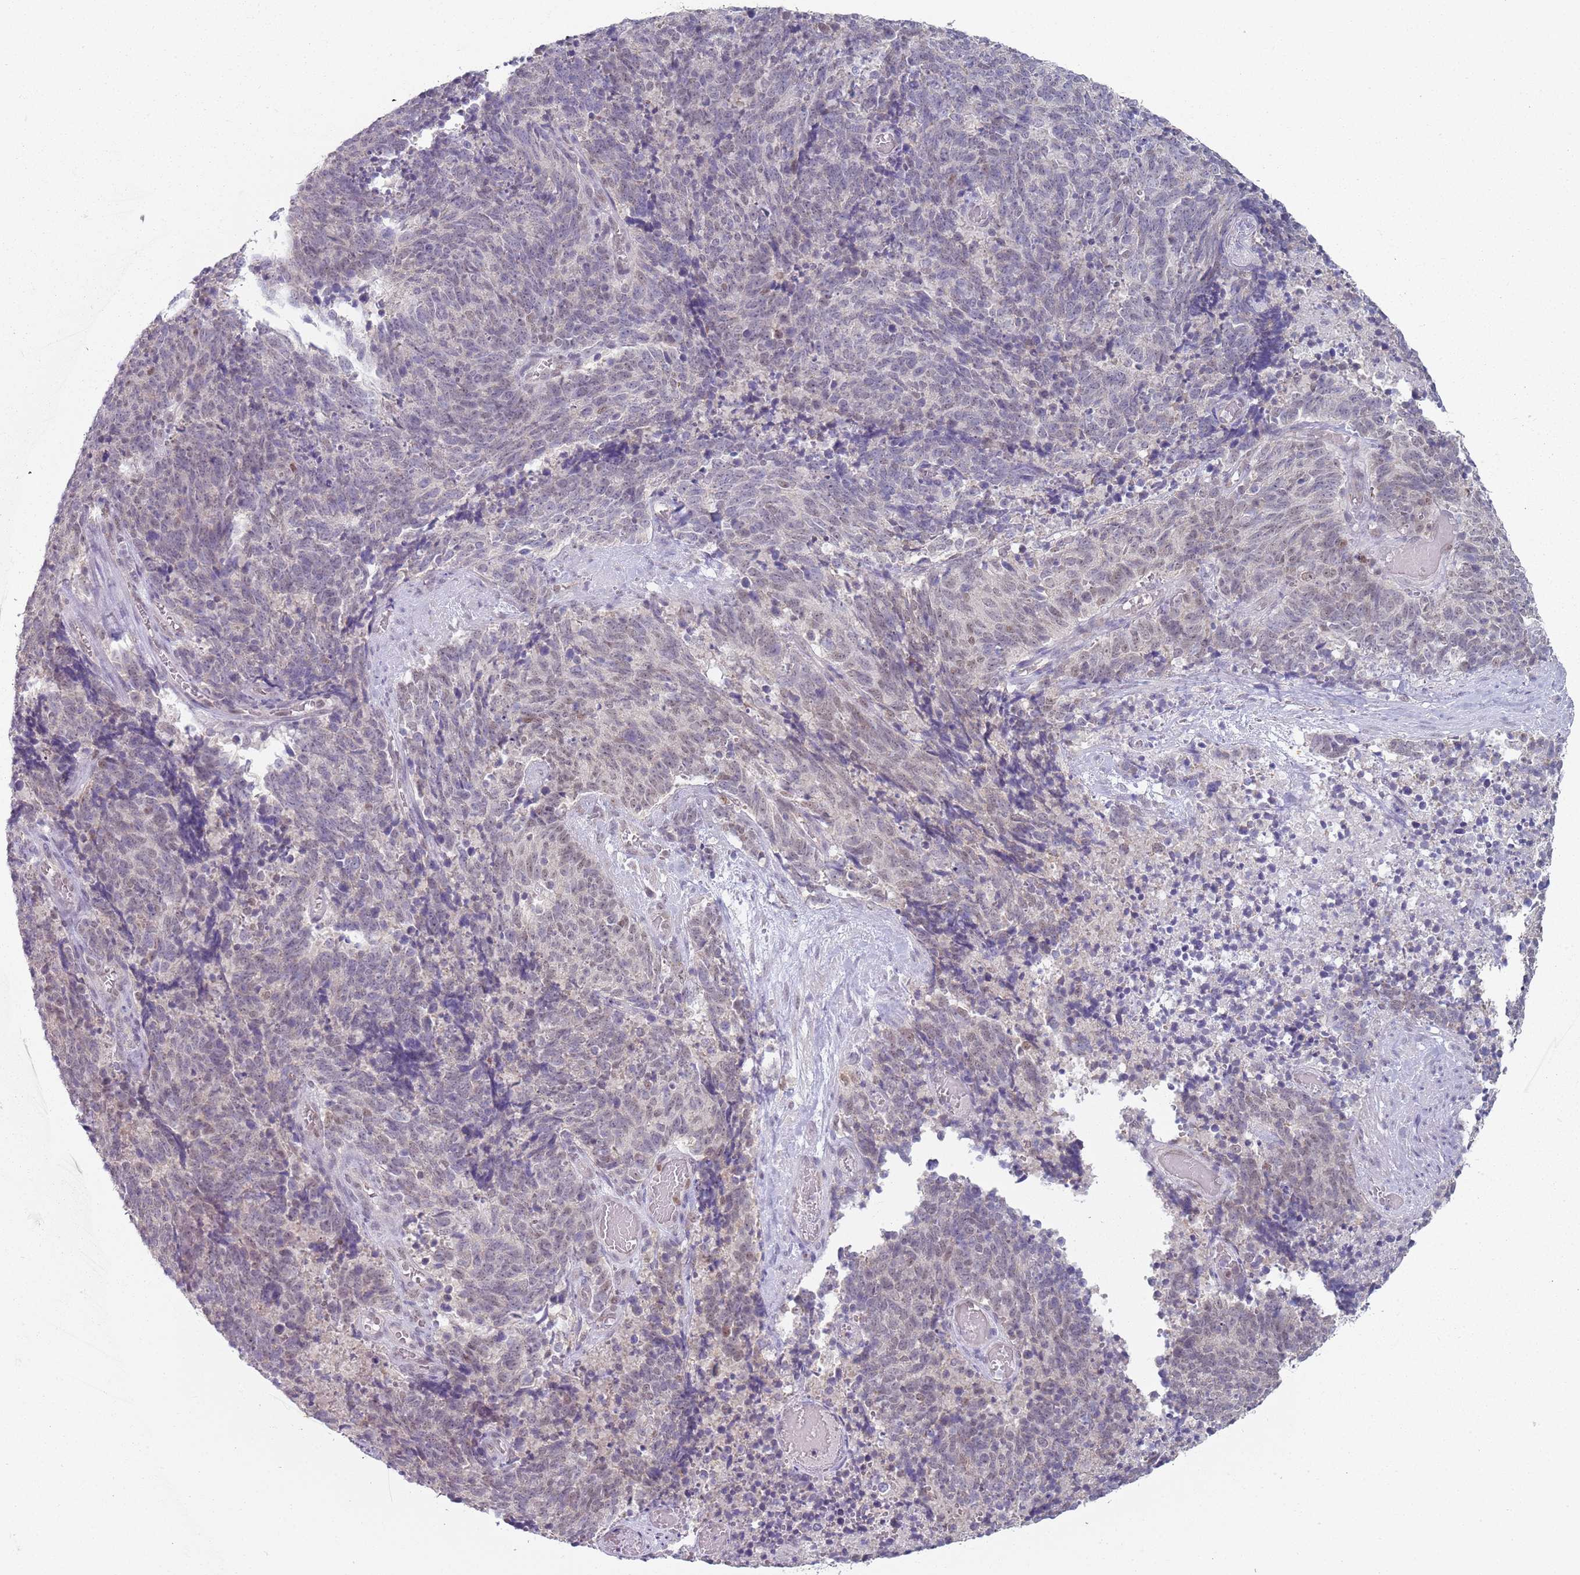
{"staining": {"intensity": "negative", "quantity": "none", "location": "none"}, "tissue": "cervical cancer", "cell_type": "Tumor cells", "image_type": "cancer", "snomed": [{"axis": "morphology", "description": "Squamous cell carcinoma, NOS"}, {"axis": "topography", "description": "Cervix"}], "caption": "DAB (3,3'-diaminobenzidine) immunohistochemical staining of cervical cancer exhibits no significant staining in tumor cells.", "gene": "SMARCAL1", "patient": {"sex": "female", "age": 29}}